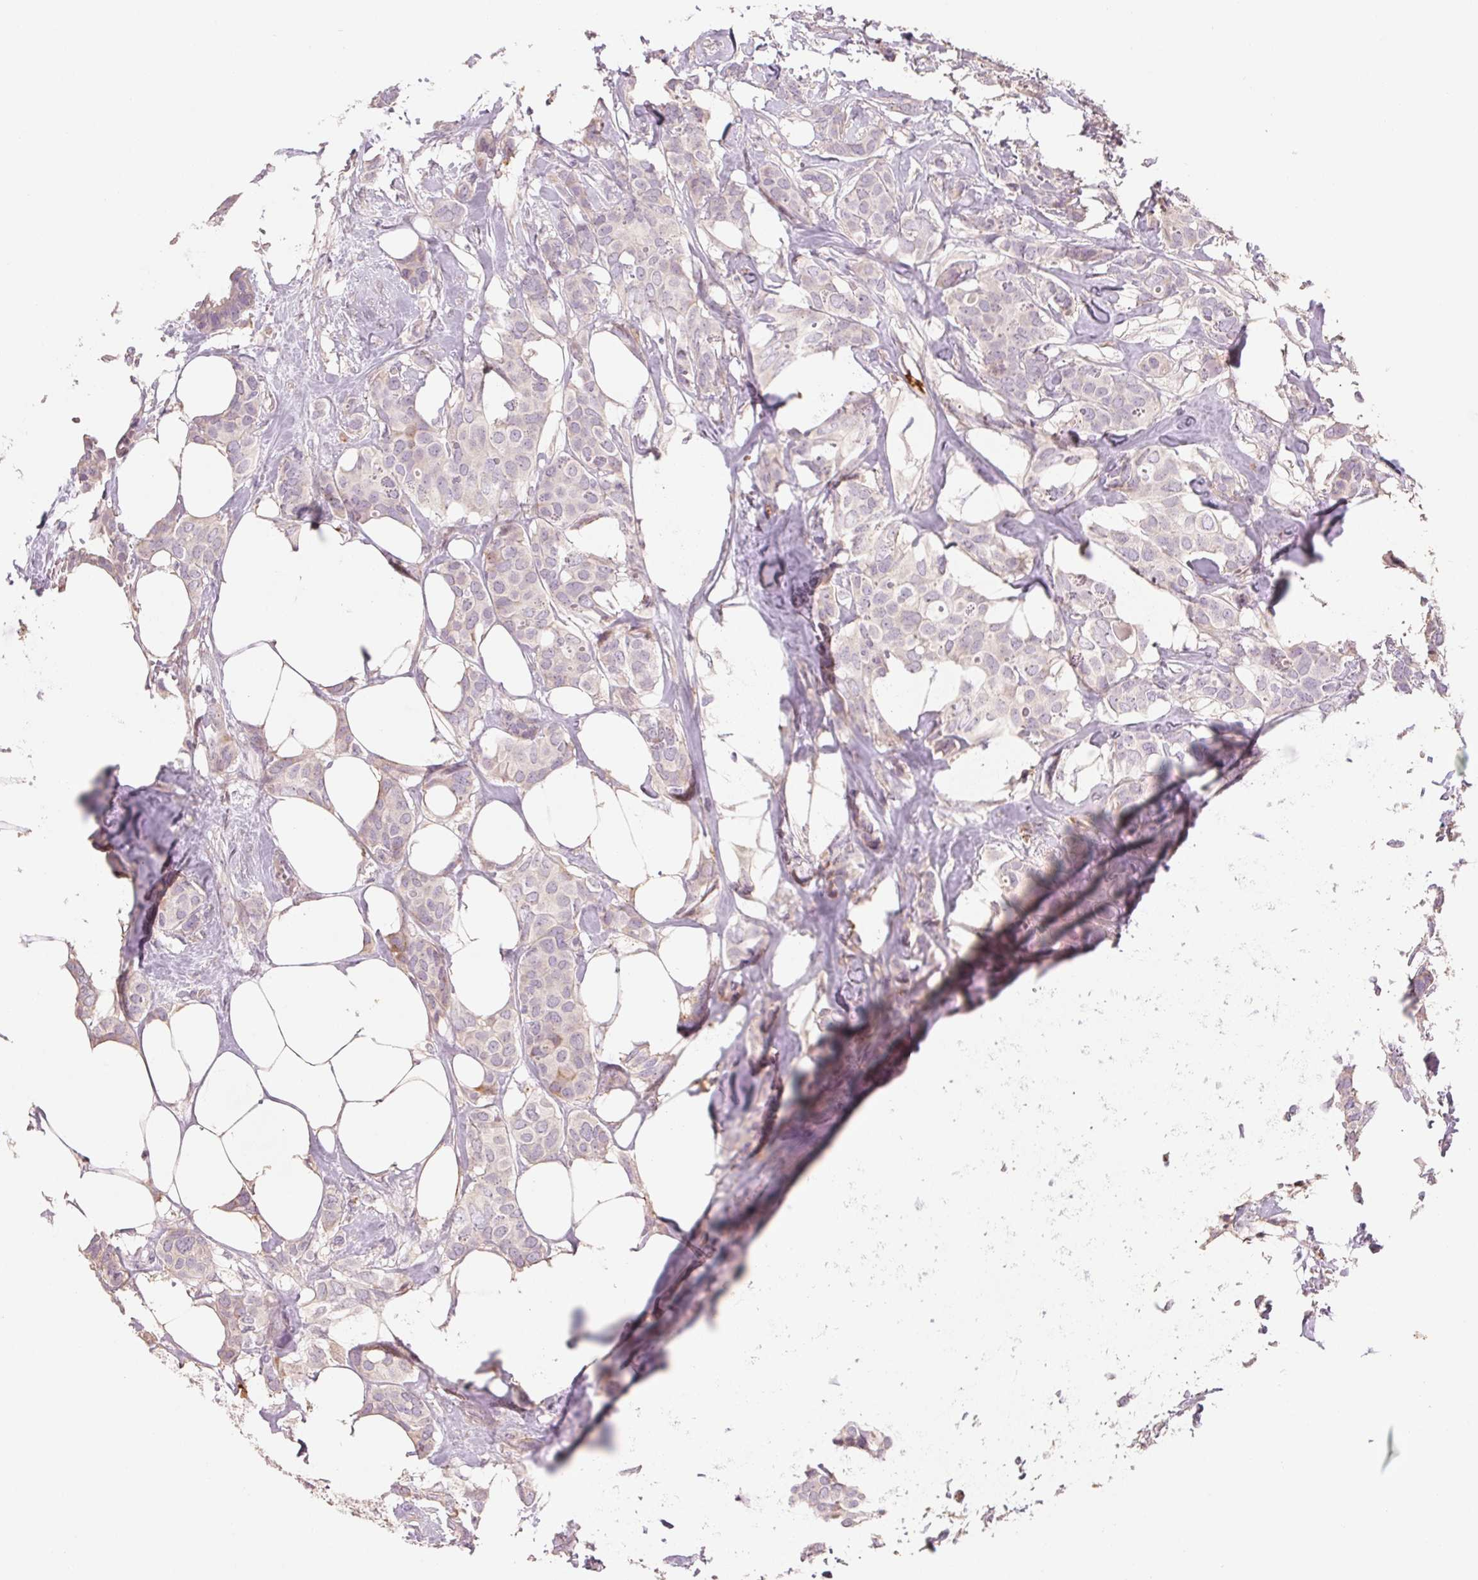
{"staining": {"intensity": "negative", "quantity": "none", "location": "none"}, "tissue": "breast cancer", "cell_type": "Tumor cells", "image_type": "cancer", "snomed": [{"axis": "morphology", "description": "Duct carcinoma"}, {"axis": "topography", "description": "Breast"}], "caption": "Immunohistochemistry (IHC) histopathology image of human breast intraductal carcinoma stained for a protein (brown), which exhibits no staining in tumor cells.", "gene": "ANKRD13B", "patient": {"sex": "female", "age": 62}}